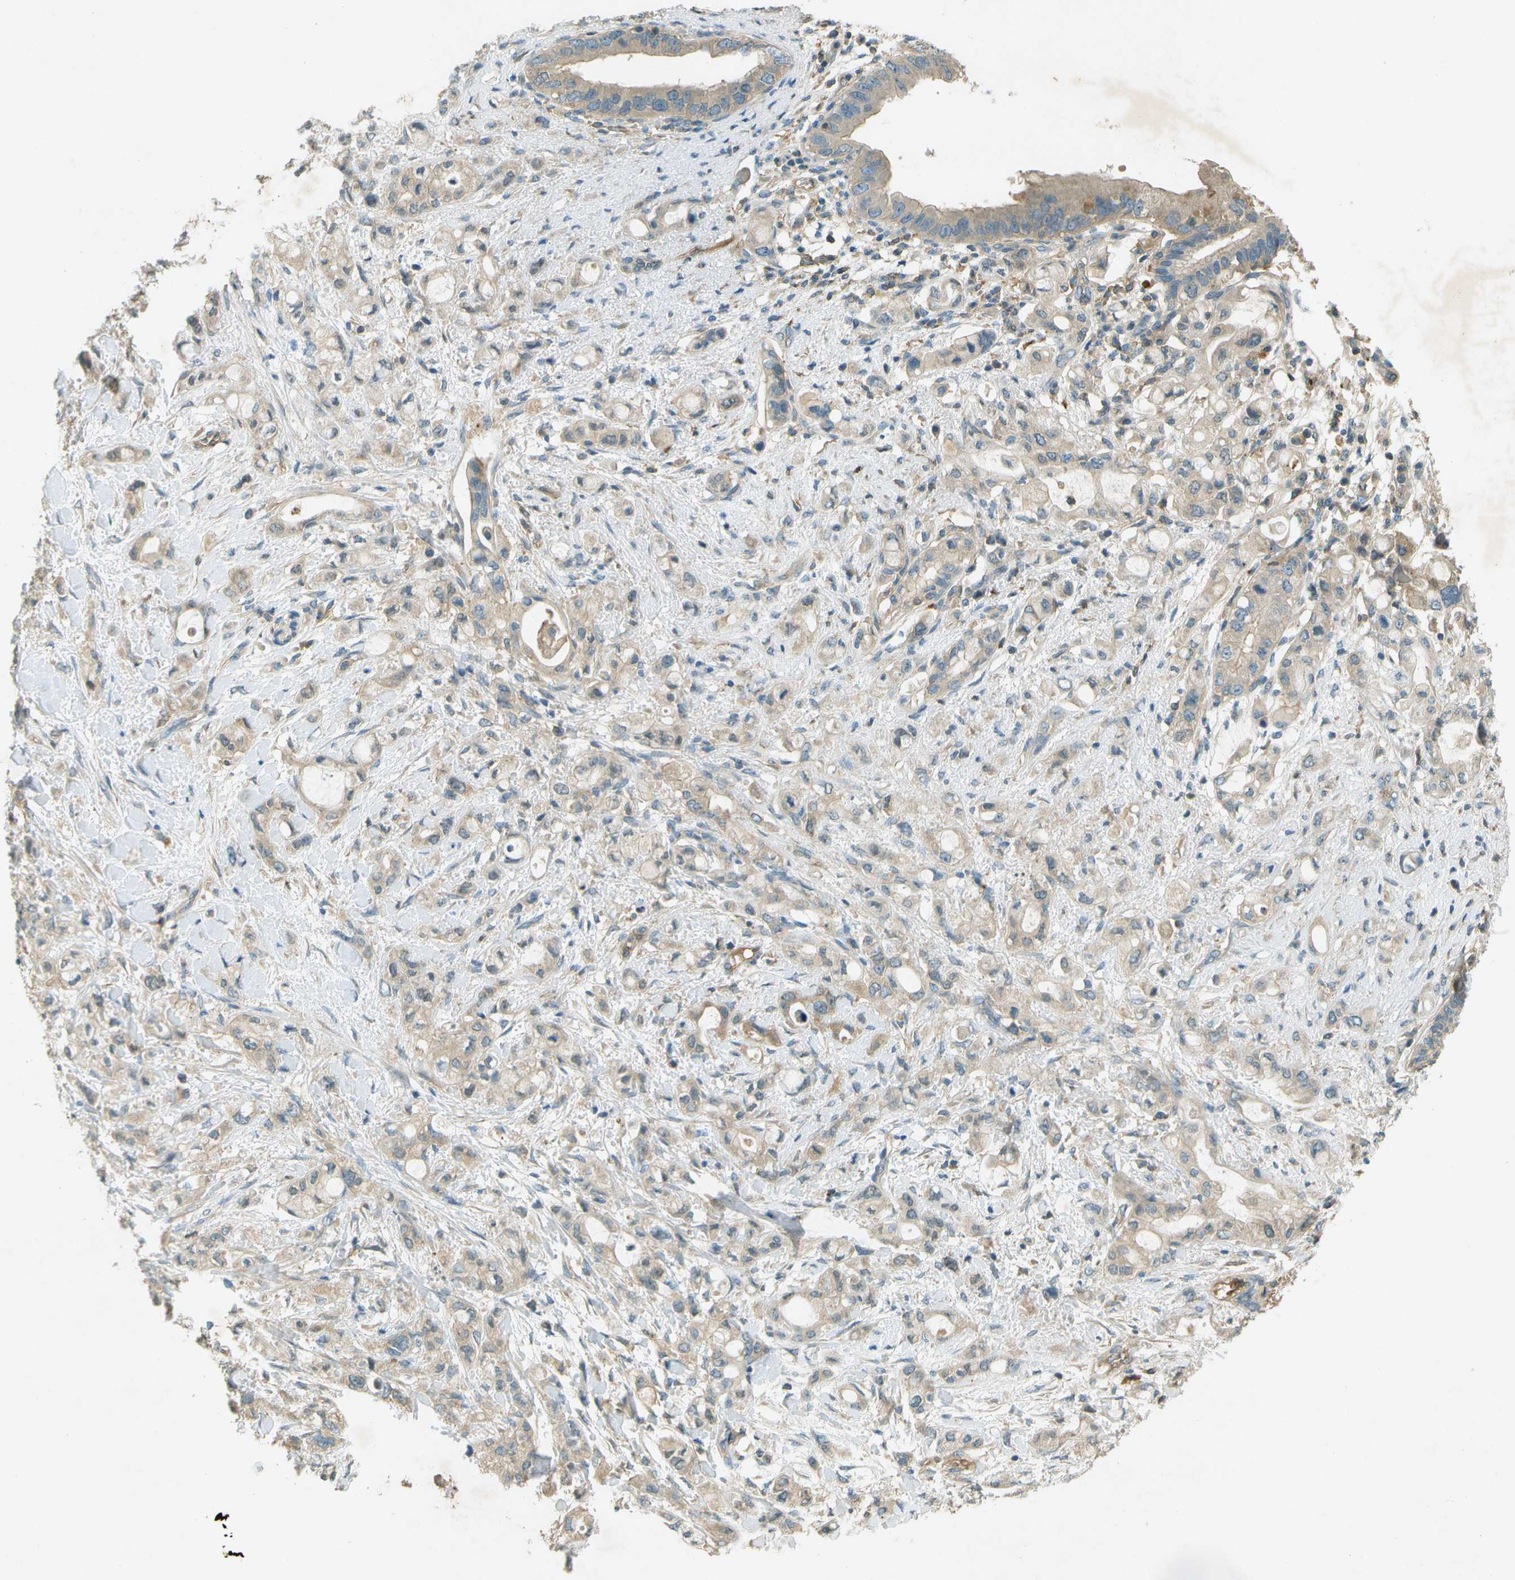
{"staining": {"intensity": "weak", "quantity": ">75%", "location": "cytoplasmic/membranous"}, "tissue": "pancreatic cancer", "cell_type": "Tumor cells", "image_type": "cancer", "snomed": [{"axis": "morphology", "description": "Adenocarcinoma, NOS"}, {"axis": "topography", "description": "Pancreas"}], "caption": "The immunohistochemical stain labels weak cytoplasmic/membranous staining in tumor cells of pancreatic cancer tissue. (DAB = brown stain, brightfield microscopy at high magnification).", "gene": "NUDT4", "patient": {"sex": "female", "age": 56}}